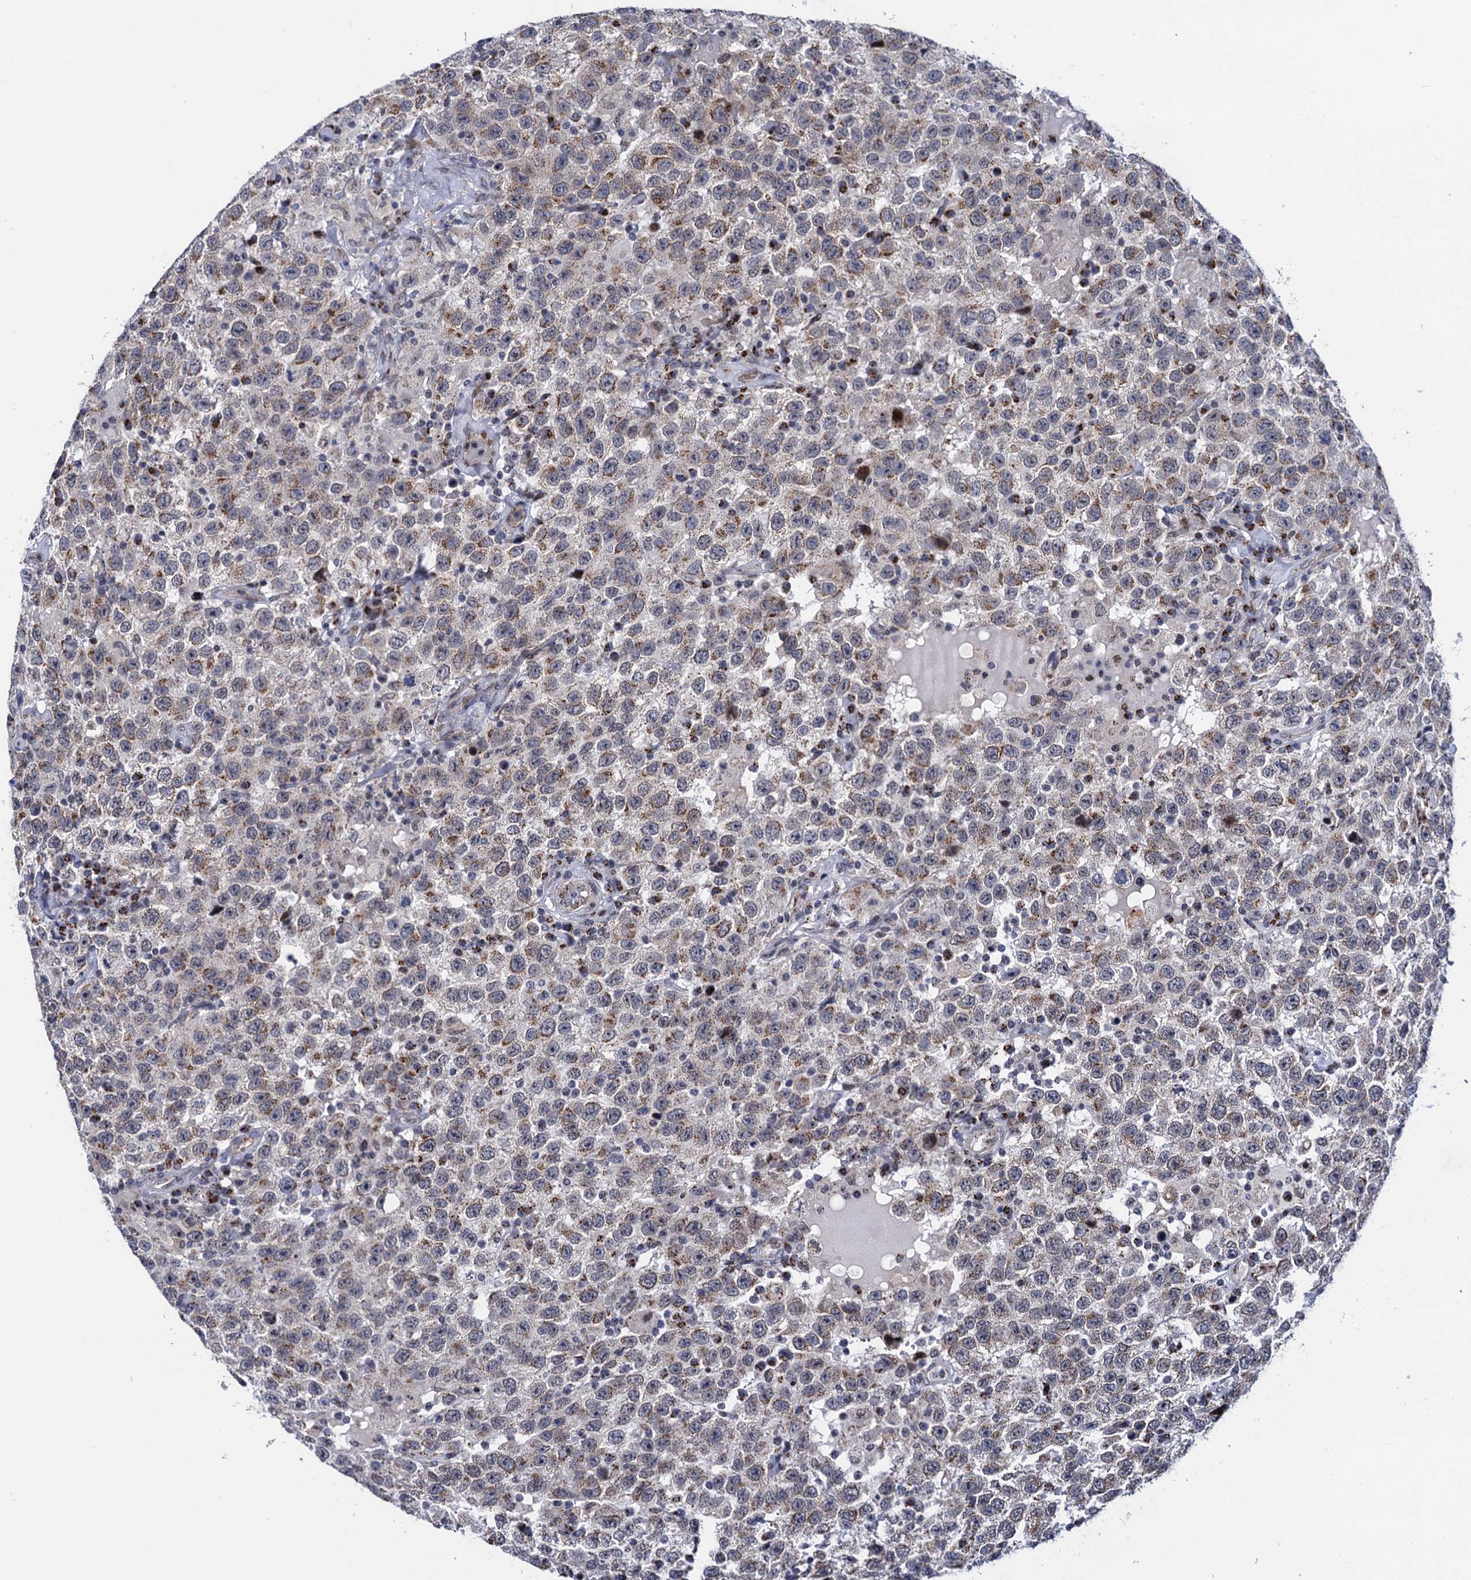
{"staining": {"intensity": "strong", "quantity": "25%-75%", "location": "cytoplasmic/membranous"}, "tissue": "testis cancer", "cell_type": "Tumor cells", "image_type": "cancer", "snomed": [{"axis": "morphology", "description": "Seminoma, NOS"}, {"axis": "topography", "description": "Testis"}], "caption": "Testis cancer tissue shows strong cytoplasmic/membranous staining in approximately 25%-75% of tumor cells", "gene": "THAP2", "patient": {"sex": "male", "age": 41}}